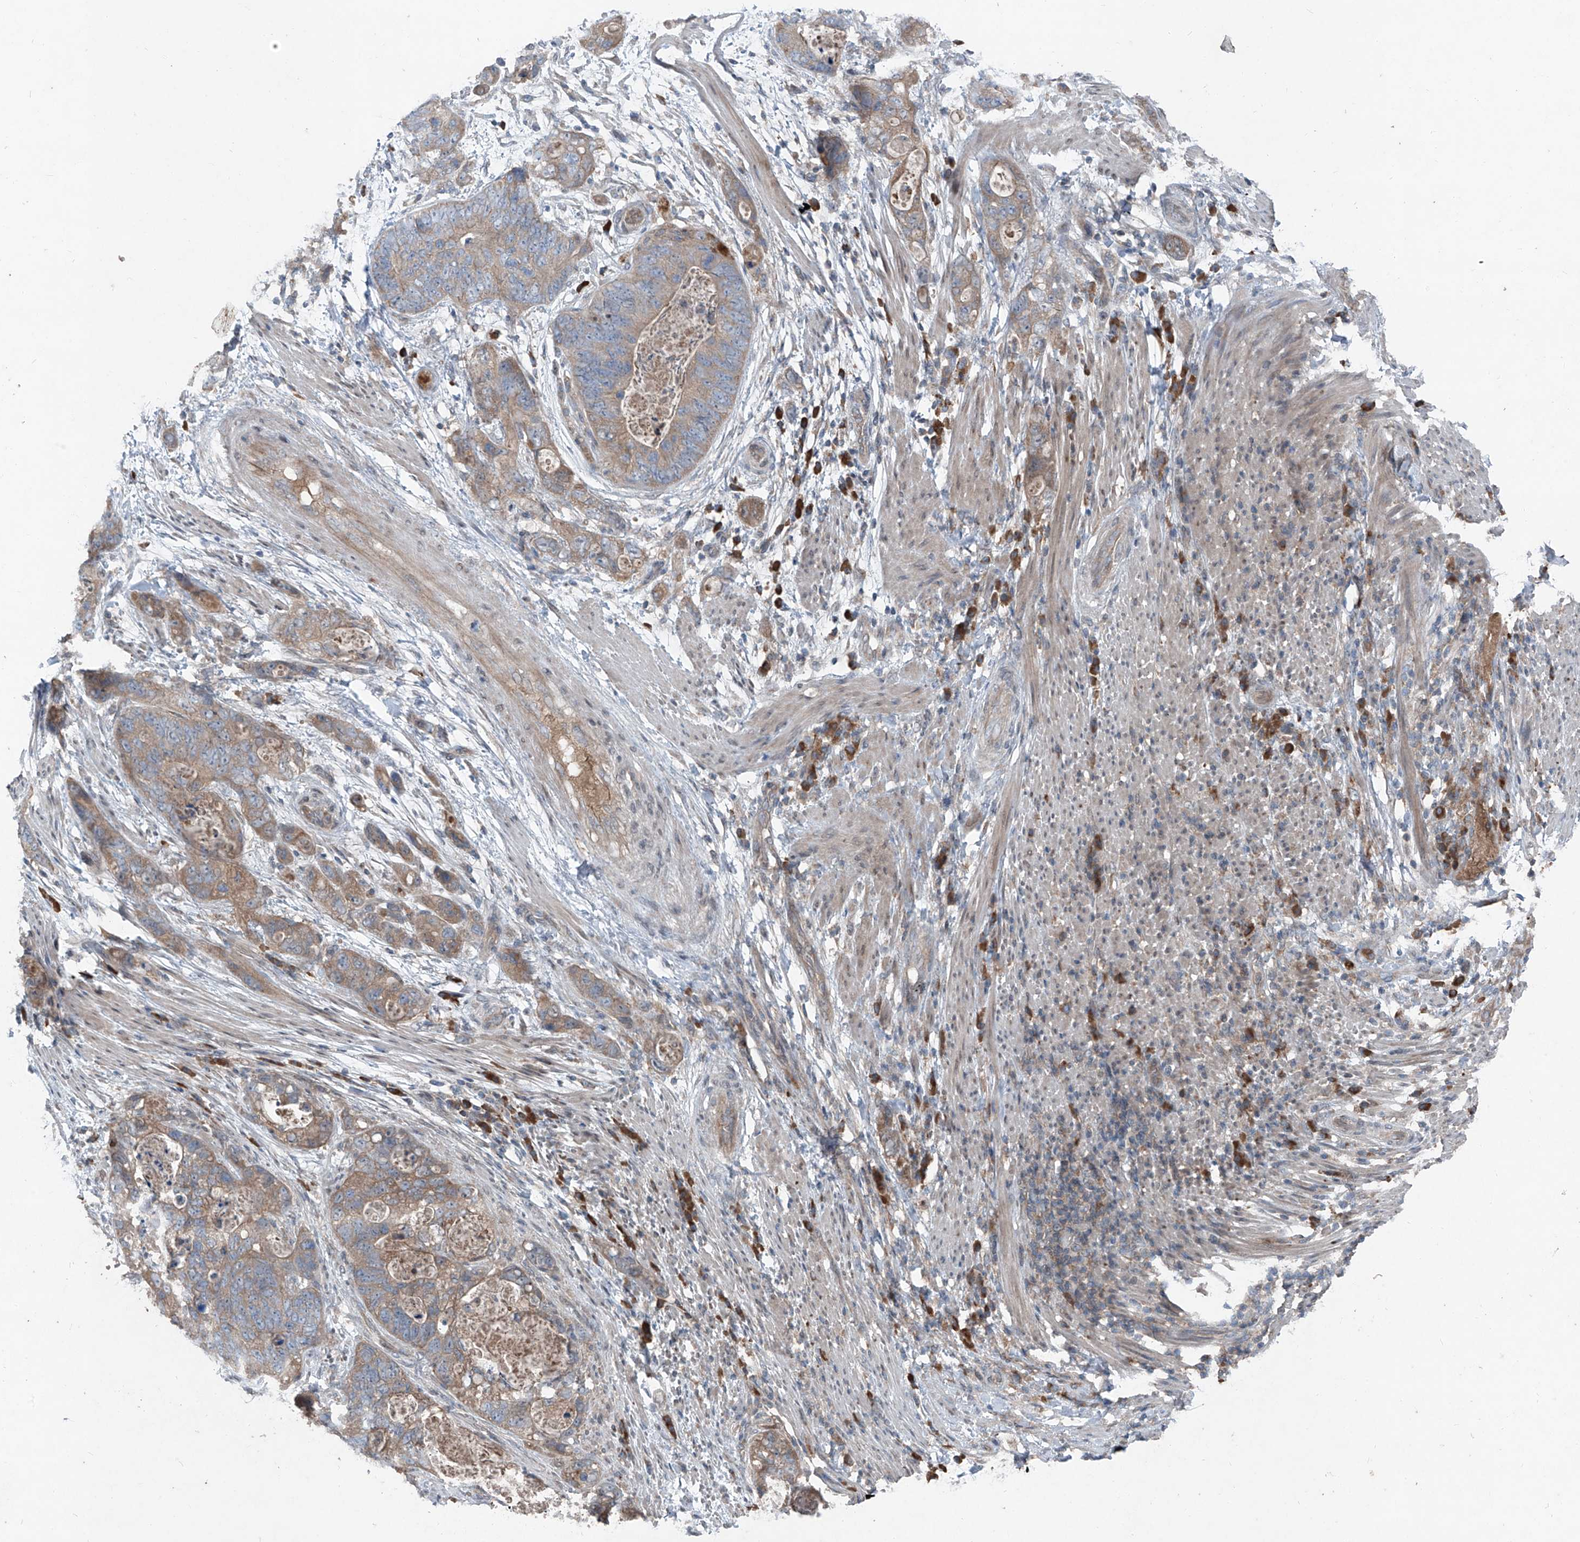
{"staining": {"intensity": "weak", "quantity": ">75%", "location": "cytoplasmic/membranous"}, "tissue": "stomach cancer", "cell_type": "Tumor cells", "image_type": "cancer", "snomed": [{"axis": "morphology", "description": "Adenocarcinoma, NOS"}, {"axis": "topography", "description": "Stomach"}], "caption": "This is a histology image of immunohistochemistry (IHC) staining of stomach cancer (adenocarcinoma), which shows weak staining in the cytoplasmic/membranous of tumor cells.", "gene": "FOXRED2", "patient": {"sex": "female", "age": 89}}